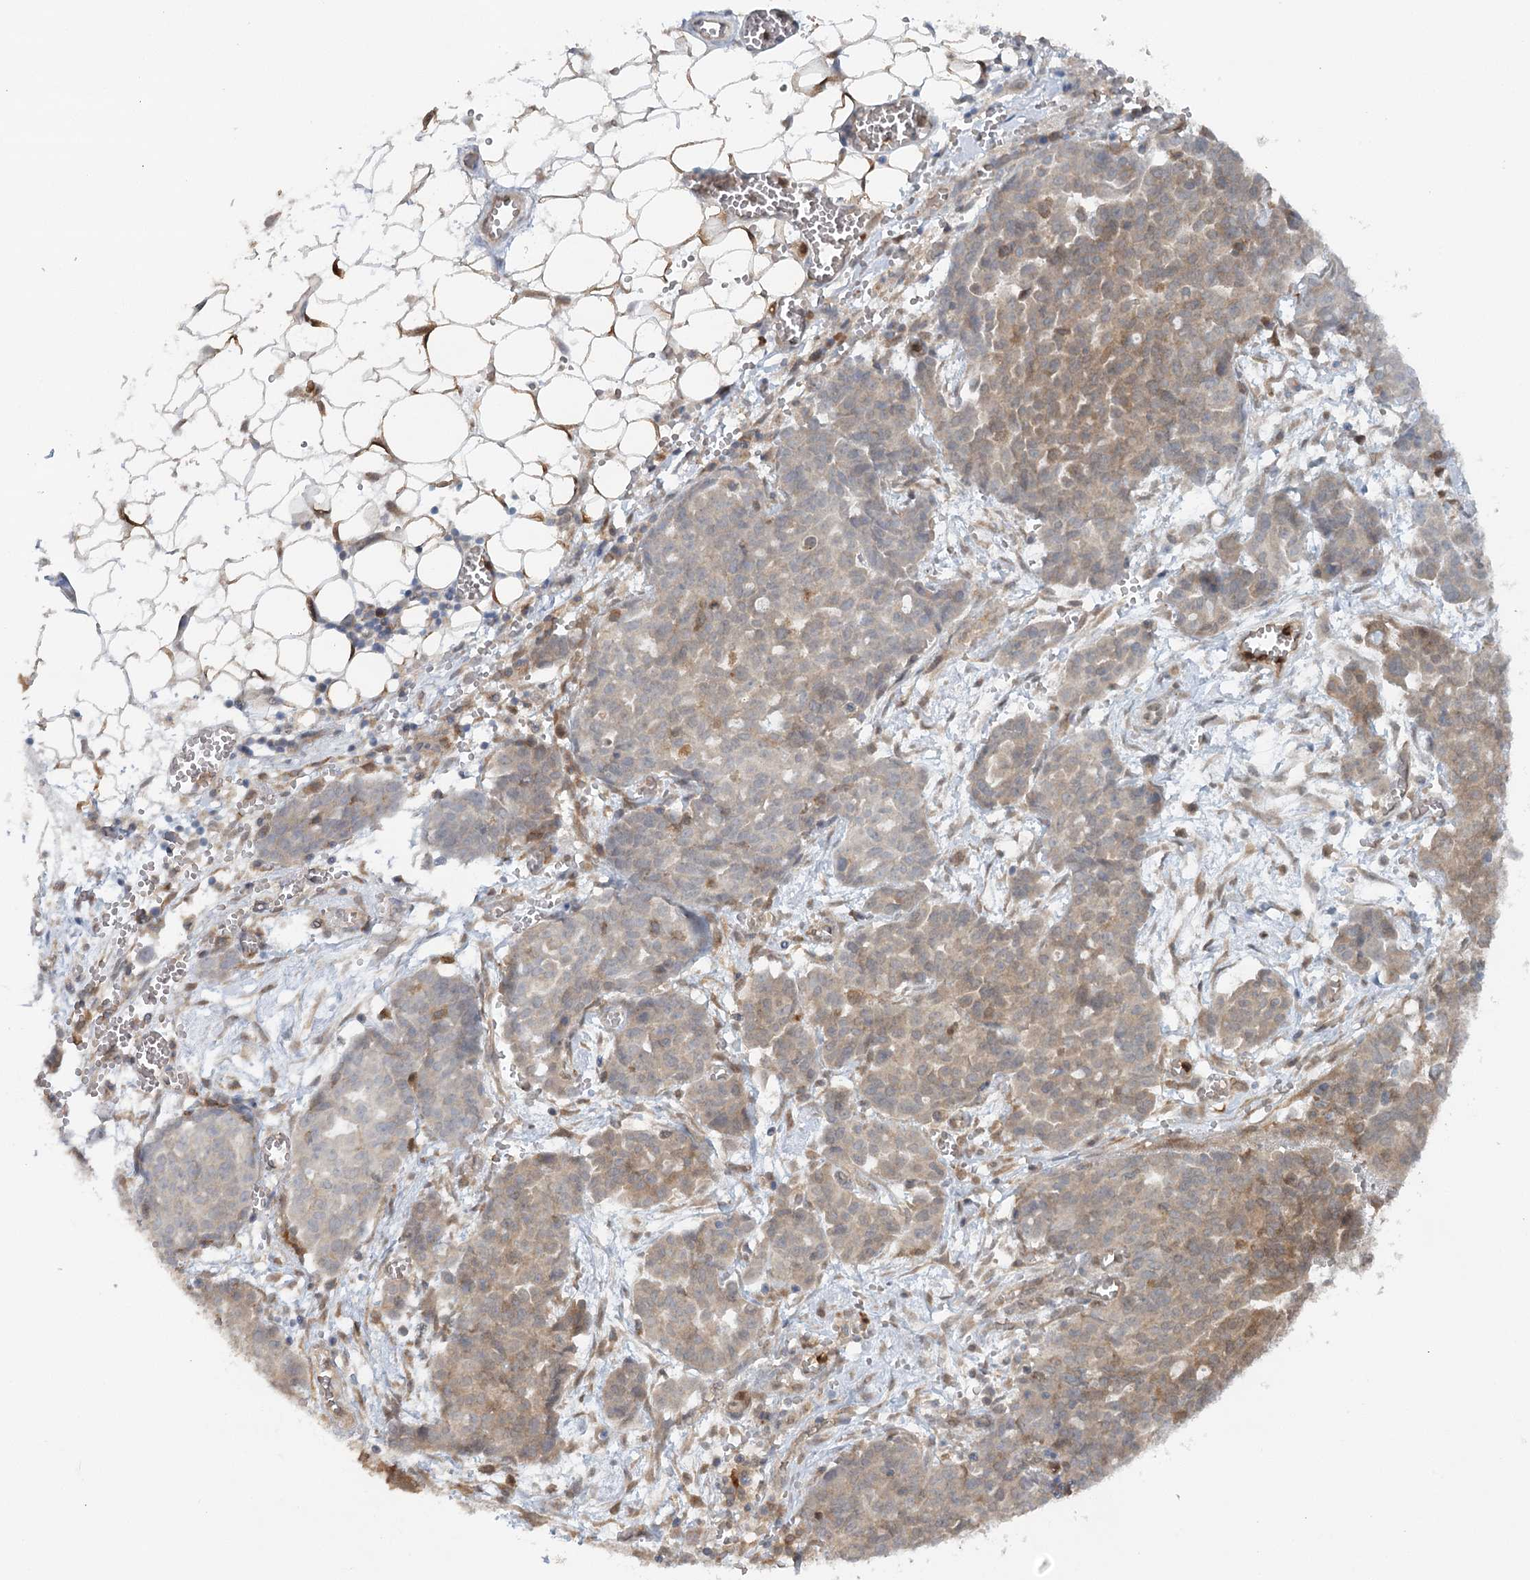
{"staining": {"intensity": "weak", "quantity": "25%-75%", "location": "cytoplasmic/membranous"}, "tissue": "ovarian cancer", "cell_type": "Tumor cells", "image_type": "cancer", "snomed": [{"axis": "morphology", "description": "Cystadenocarcinoma, serous, NOS"}, {"axis": "topography", "description": "Soft tissue"}, {"axis": "topography", "description": "Ovary"}], "caption": "High-power microscopy captured an immunohistochemistry histopathology image of ovarian cancer, revealing weak cytoplasmic/membranous expression in approximately 25%-75% of tumor cells.", "gene": "GBE1", "patient": {"sex": "female", "age": 57}}